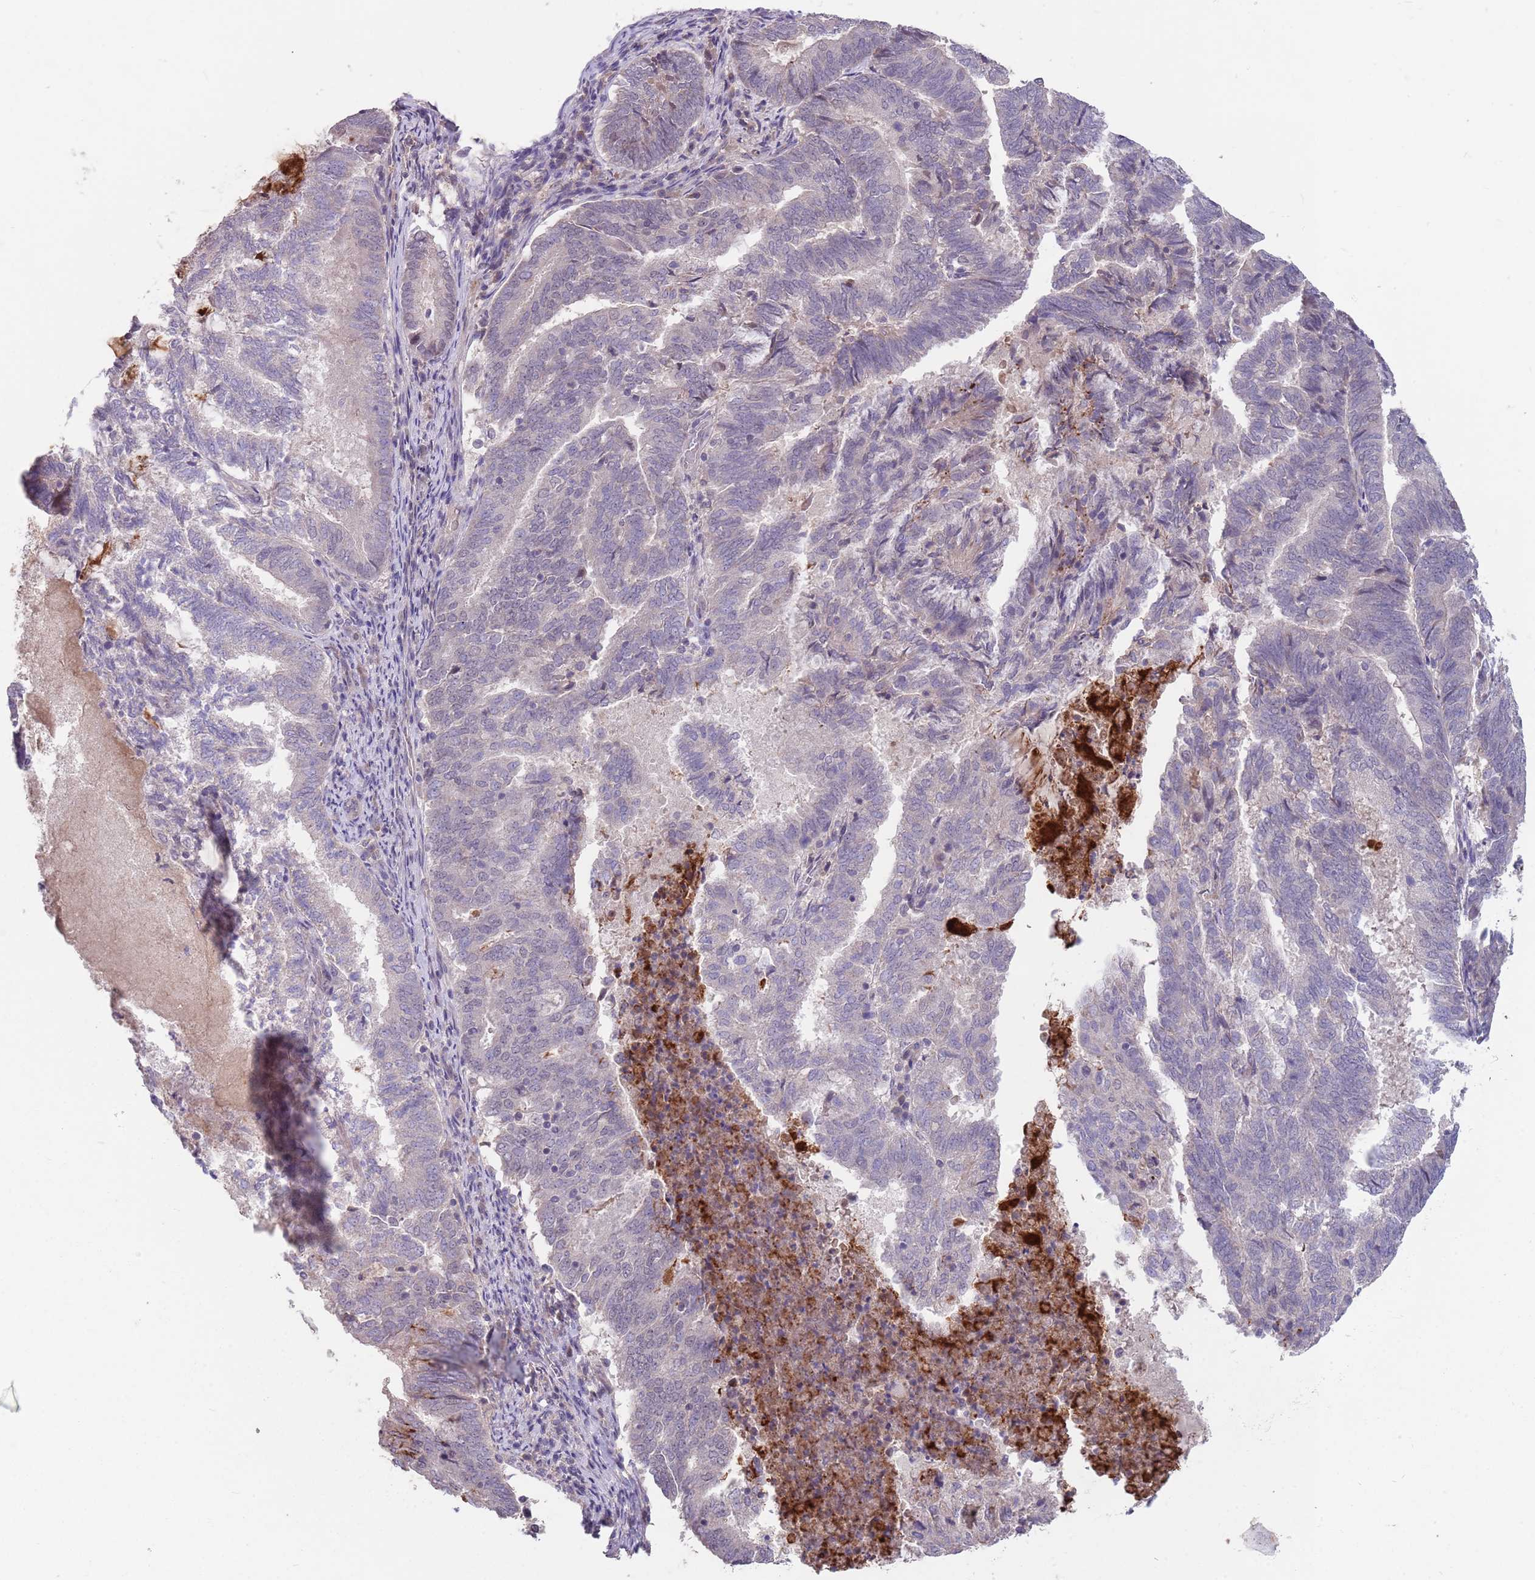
{"staining": {"intensity": "negative", "quantity": "none", "location": "none"}, "tissue": "endometrial cancer", "cell_type": "Tumor cells", "image_type": "cancer", "snomed": [{"axis": "morphology", "description": "Adenocarcinoma, NOS"}, {"axis": "topography", "description": "Endometrium"}], "caption": "Photomicrograph shows no significant protein expression in tumor cells of endometrial adenocarcinoma.", "gene": "MEI1", "patient": {"sex": "female", "age": 80}}